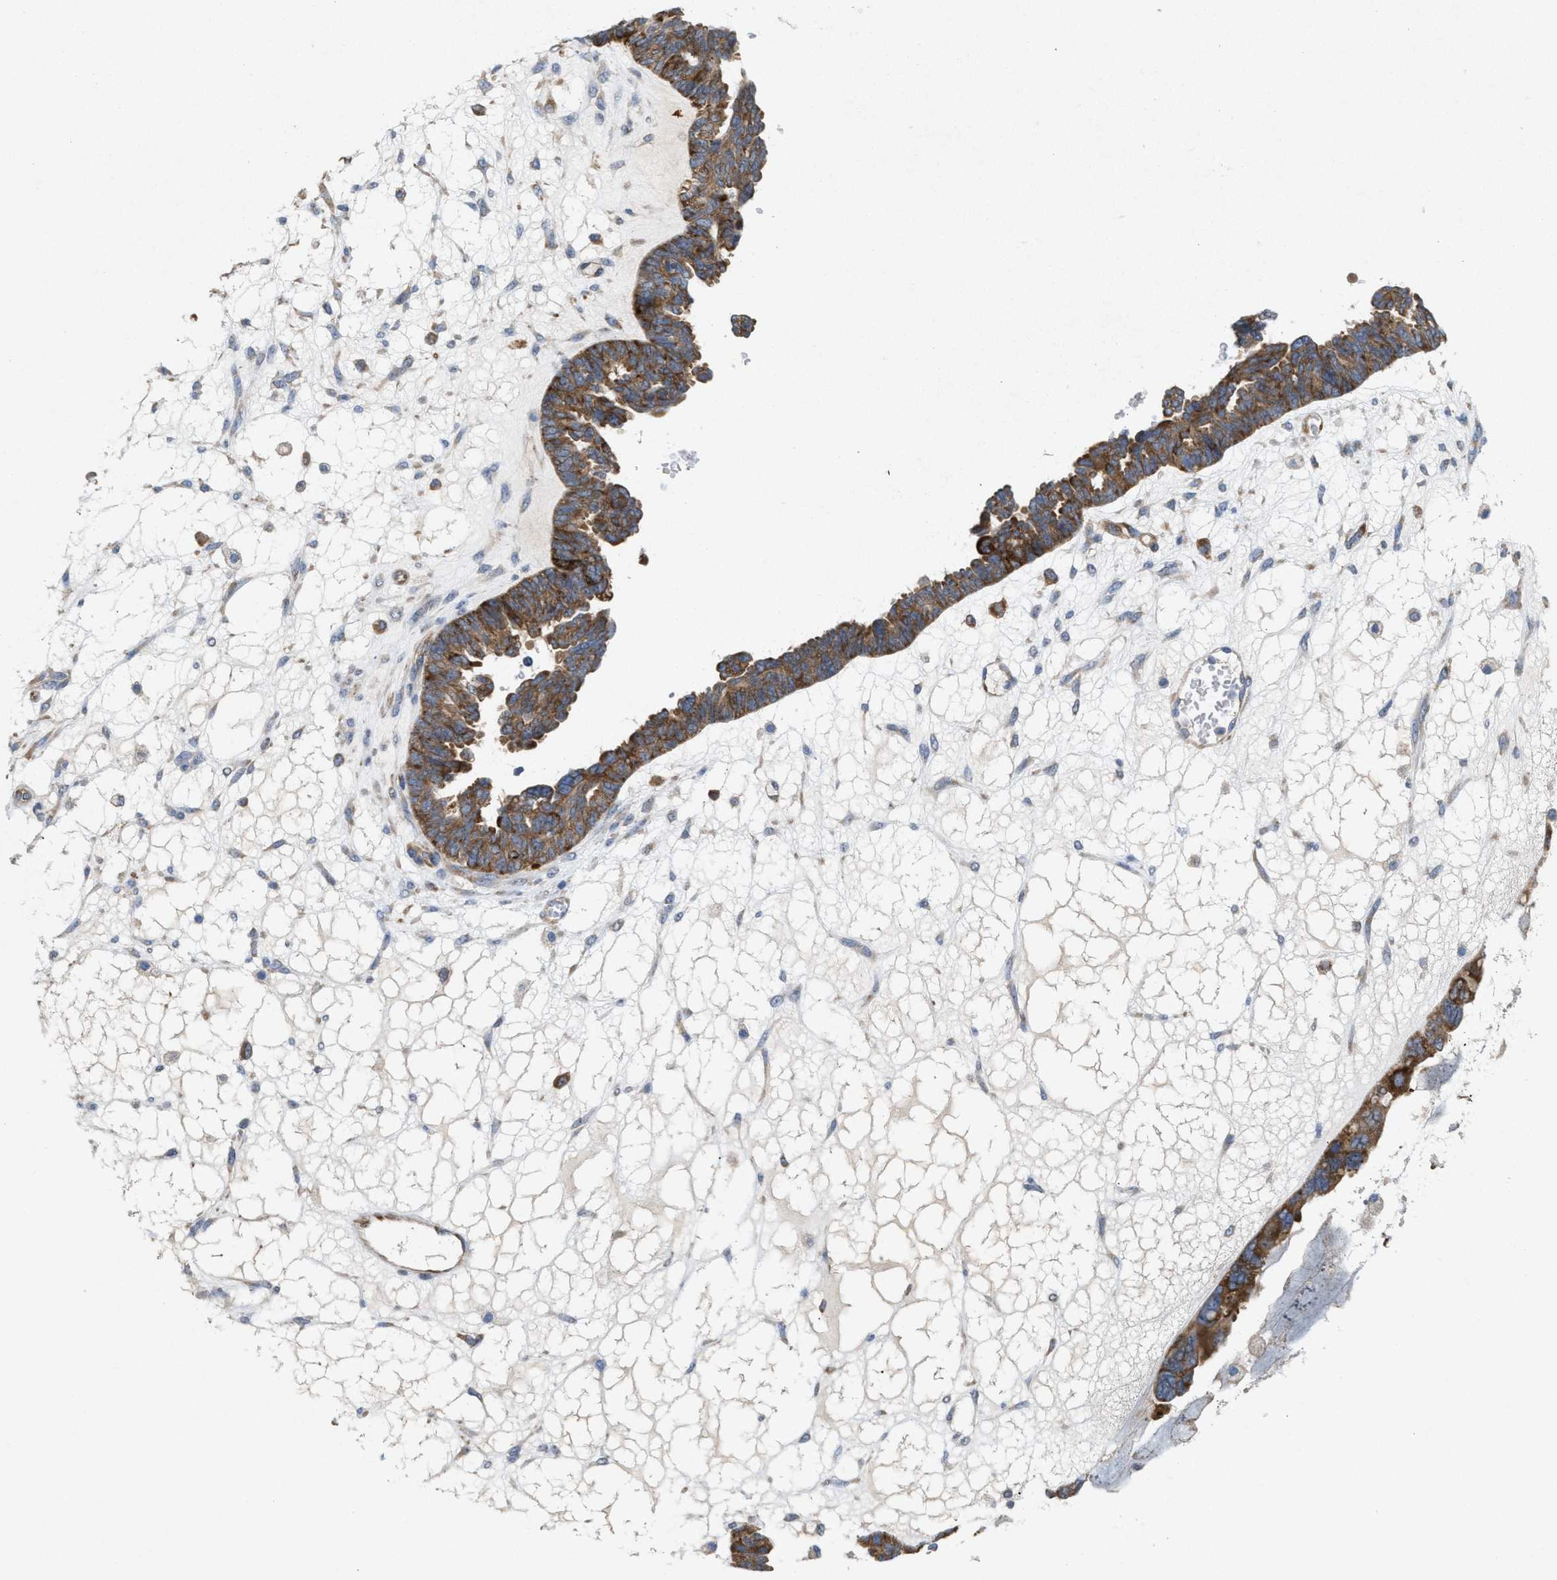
{"staining": {"intensity": "strong", "quantity": ">75%", "location": "cytoplasmic/membranous"}, "tissue": "ovarian cancer", "cell_type": "Tumor cells", "image_type": "cancer", "snomed": [{"axis": "morphology", "description": "Cystadenocarcinoma, serous, NOS"}, {"axis": "topography", "description": "Ovary"}], "caption": "High-power microscopy captured an immunohistochemistry histopathology image of ovarian cancer, revealing strong cytoplasmic/membranous positivity in about >75% of tumor cells. (DAB (3,3'-diaminobenzidine) IHC, brown staining for protein, blue staining for nuclei).", "gene": "UBAP2", "patient": {"sex": "female", "age": 79}}